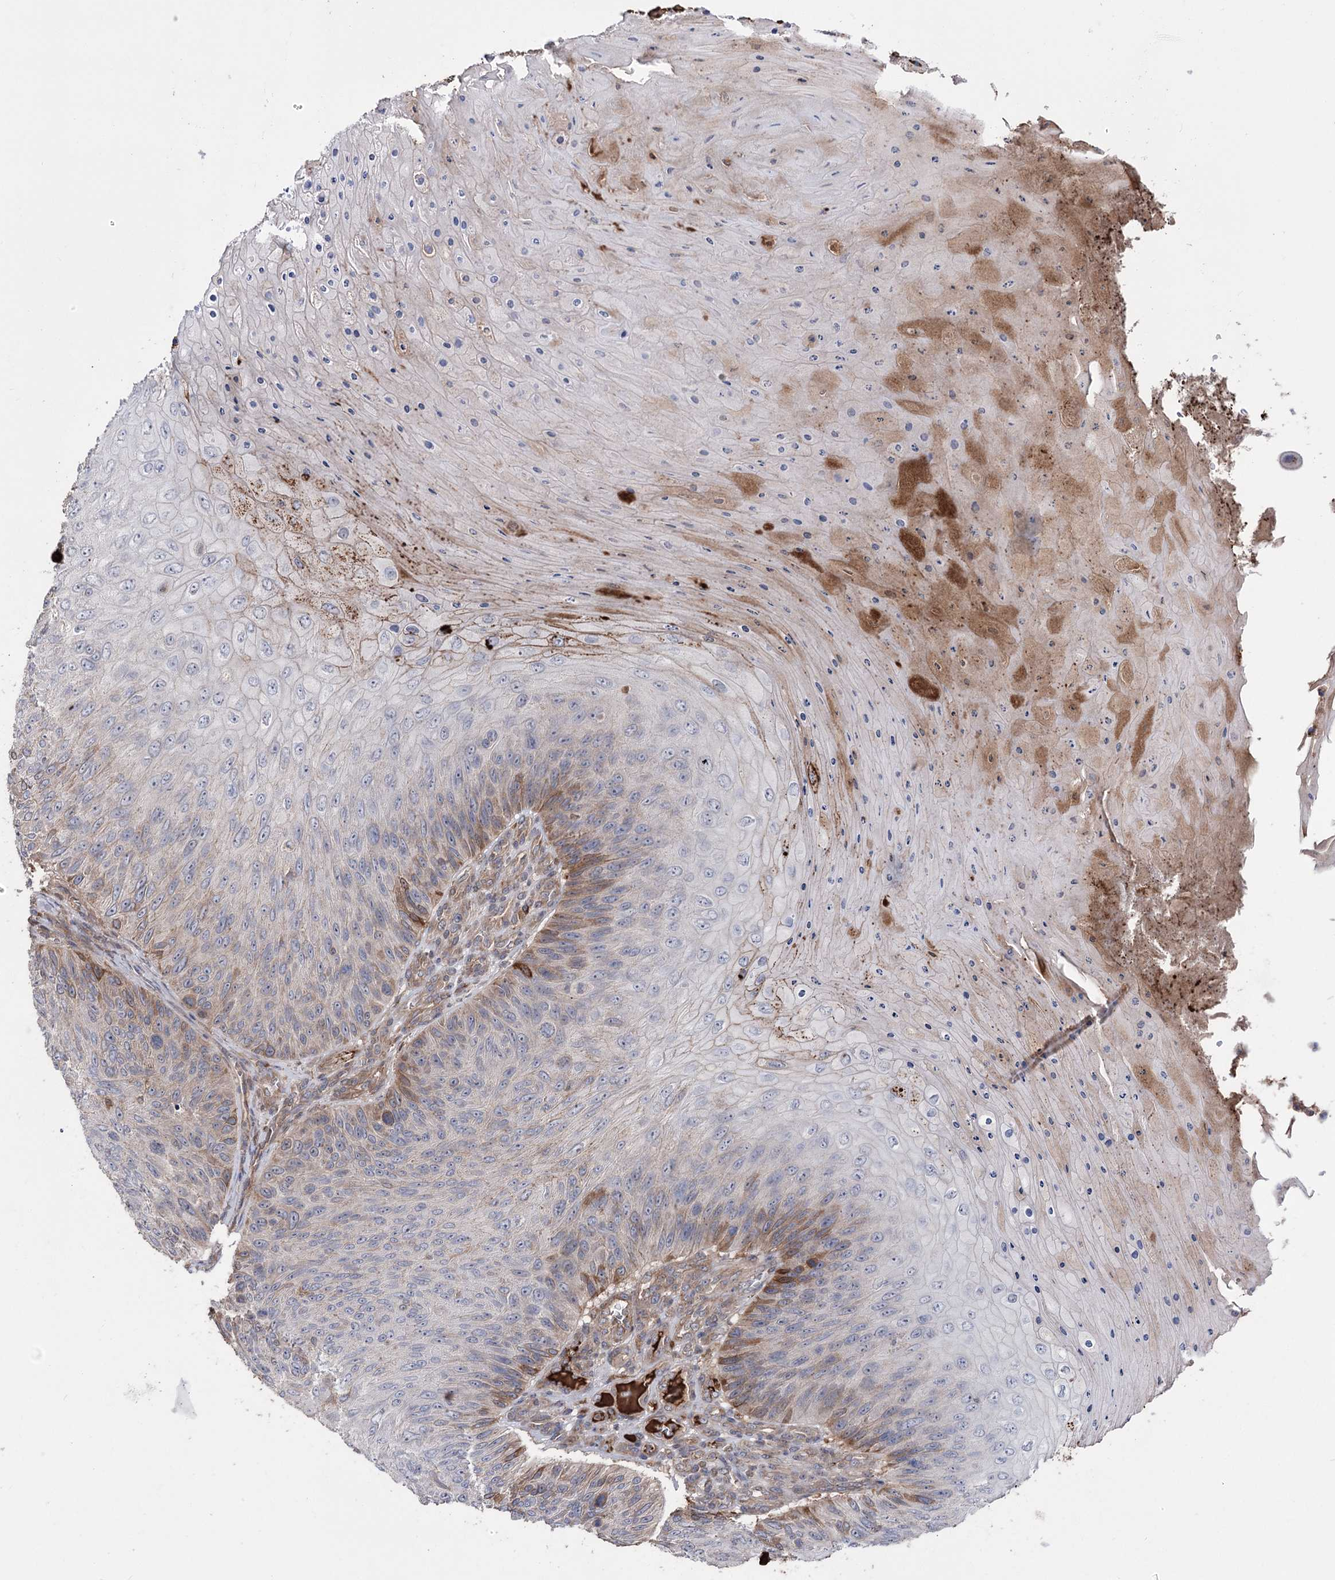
{"staining": {"intensity": "moderate", "quantity": "<25%", "location": "cytoplasmic/membranous"}, "tissue": "skin cancer", "cell_type": "Tumor cells", "image_type": "cancer", "snomed": [{"axis": "morphology", "description": "Squamous cell carcinoma, NOS"}, {"axis": "topography", "description": "Skin"}], "caption": "High-magnification brightfield microscopy of skin cancer (squamous cell carcinoma) stained with DAB (3,3'-diaminobenzidine) (brown) and counterstained with hematoxylin (blue). tumor cells exhibit moderate cytoplasmic/membranous expression is identified in approximately<25% of cells.", "gene": "OTUD1", "patient": {"sex": "female", "age": 88}}